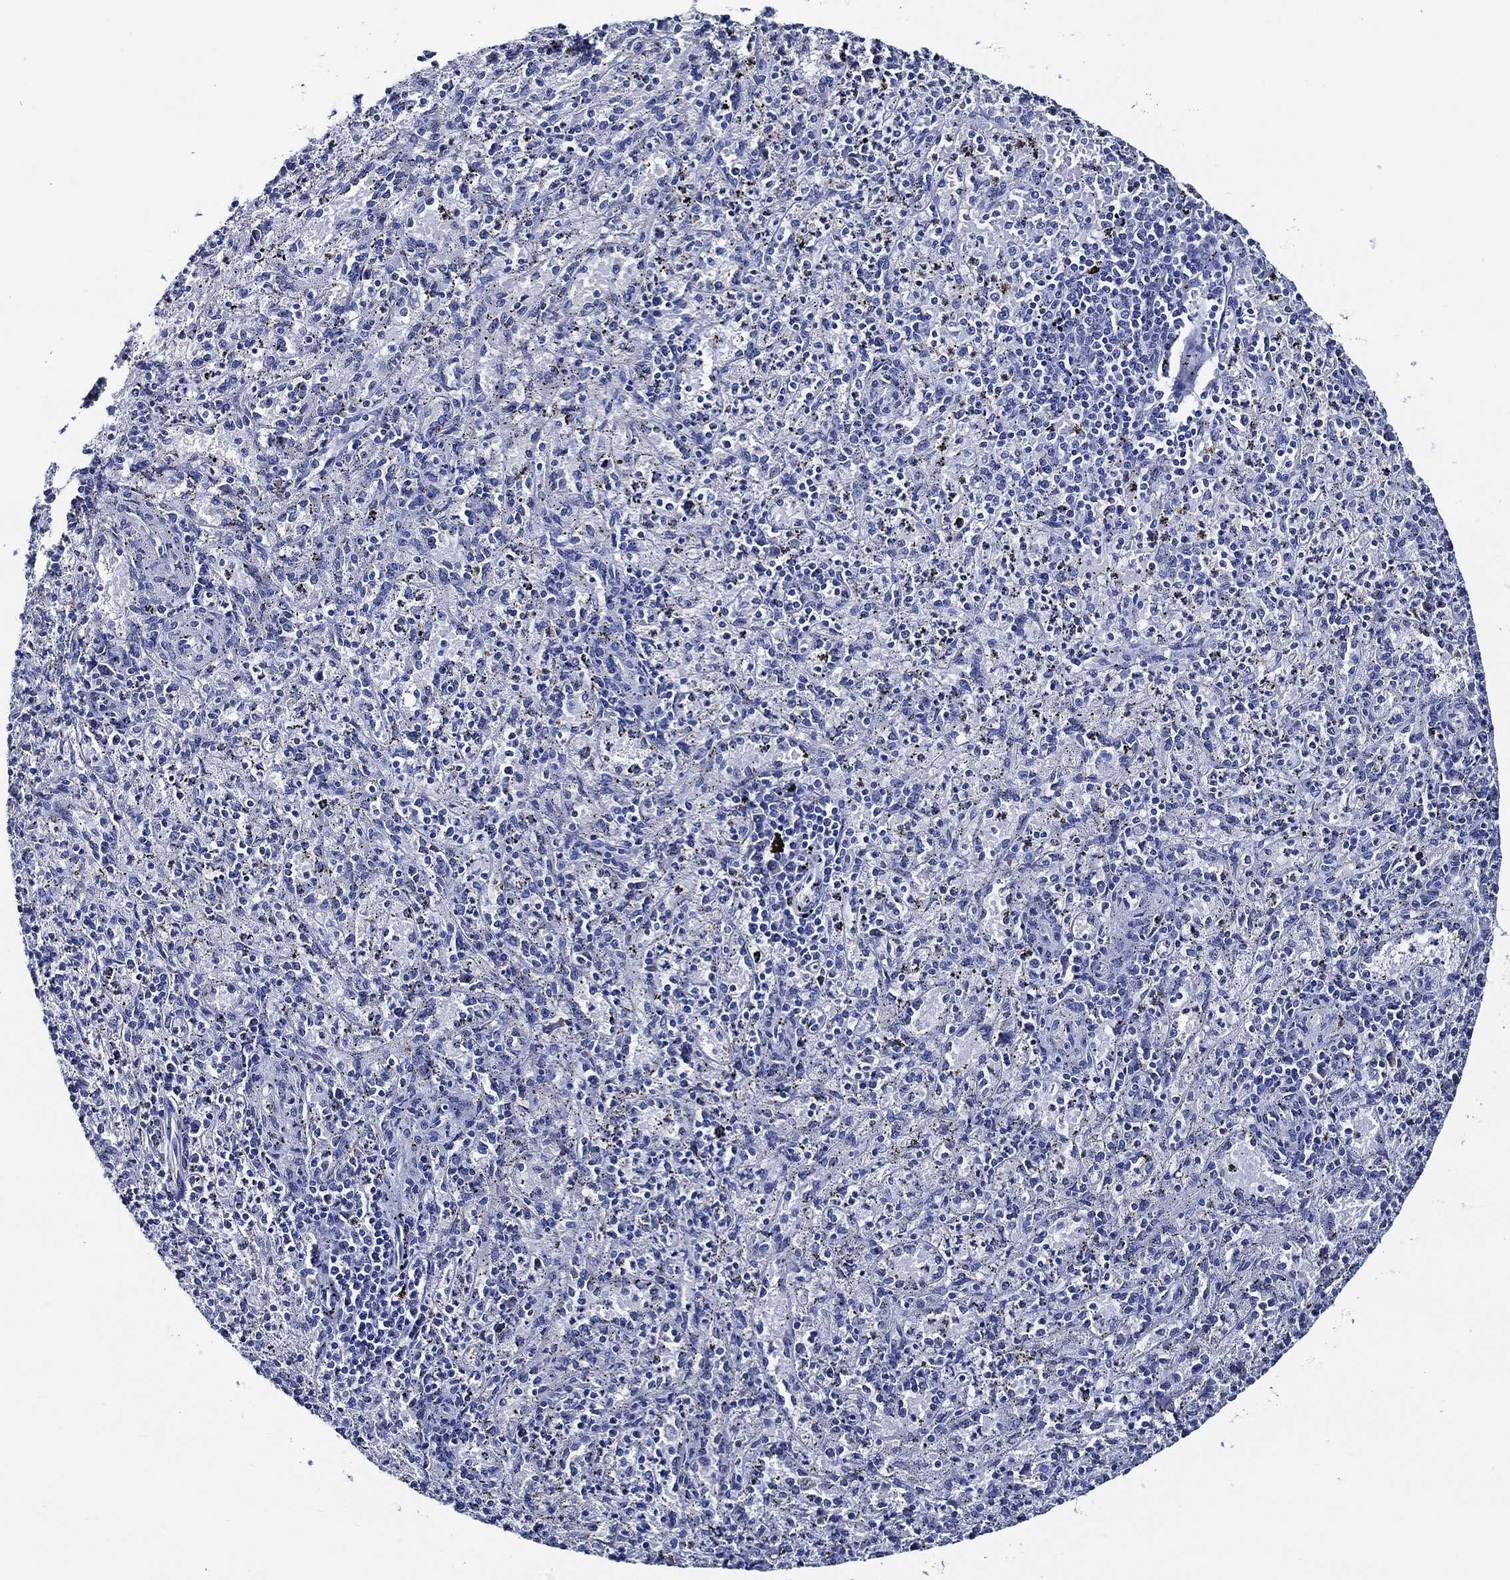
{"staining": {"intensity": "negative", "quantity": "none", "location": "none"}, "tissue": "spleen", "cell_type": "Cells in red pulp", "image_type": "normal", "snomed": [{"axis": "morphology", "description": "Normal tissue, NOS"}, {"axis": "topography", "description": "Spleen"}], "caption": "Spleen was stained to show a protein in brown. There is no significant positivity in cells in red pulp. (DAB IHC visualized using brightfield microscopy, high magnification).", "gene": "WDR62", "patient": {"sex": "male", "age": 60}}